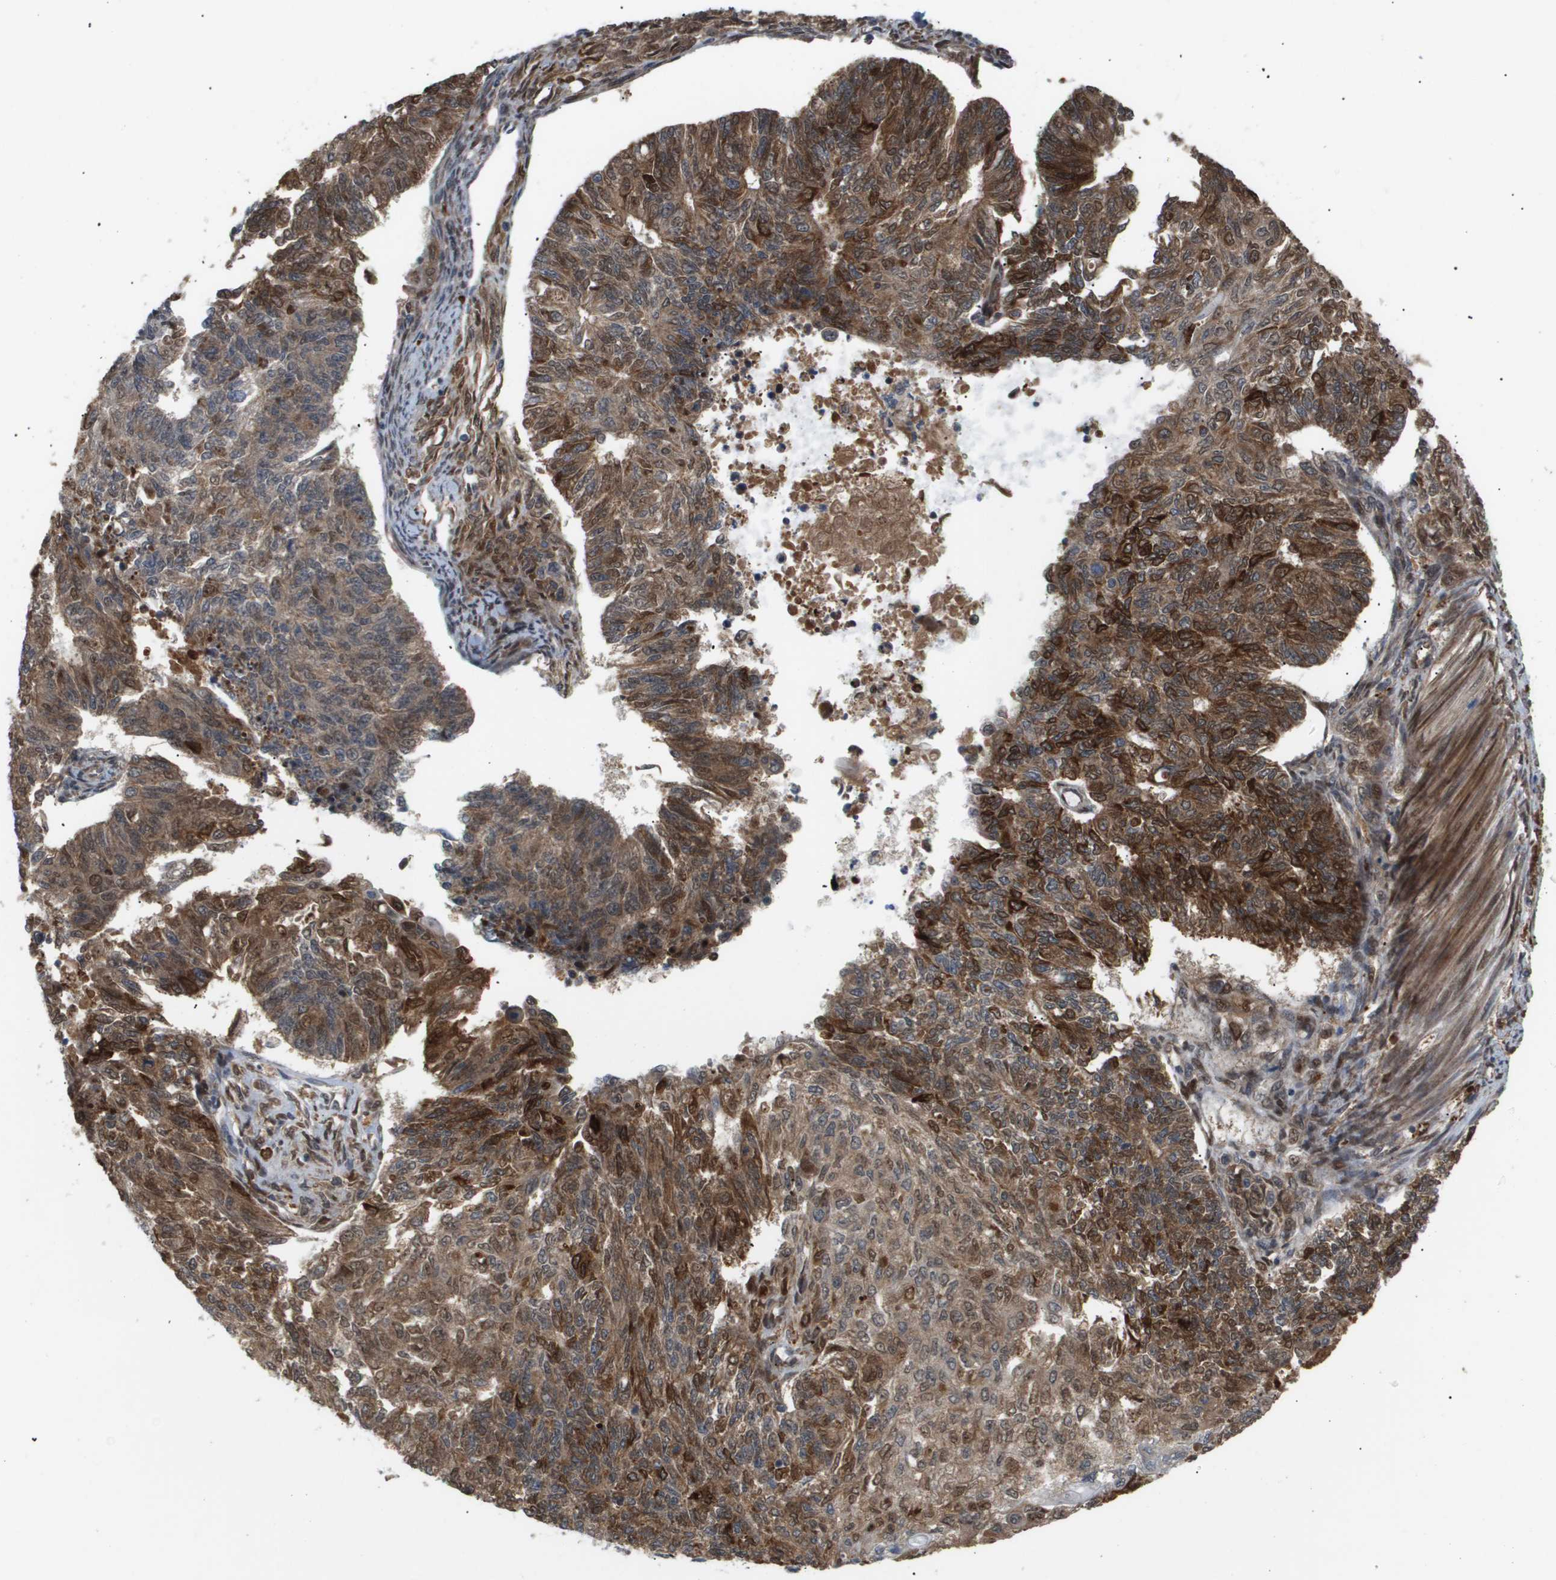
{"staining": {"intensity": "strong", "quantity": "25%-75%", "location": "cytoplasmic/membranous,nuclear"}, "tissue": "endometrial cancer", "cell_type": "Tumor cells", "image_type": "cancer", "snomed": [{"axis": "morphology", "description": "Adenocarcinoma, NOS"}, {"axis": "topography", "description": "Endometrium"}], "caption": "IHC histopathology image of neoplastic tissue: human adenocarcinoma (endometrial) stained using immunohistochemistry (IHC) shows high levels of strong protein expression localized specifically in the cytoplasmic/membranous and nuclear of tumor cells, appearing as a cytoplasmic/membranous and nuclear brown color.", "gene": "PDGFB", "patient": {"sex": "female", "age": 32}}